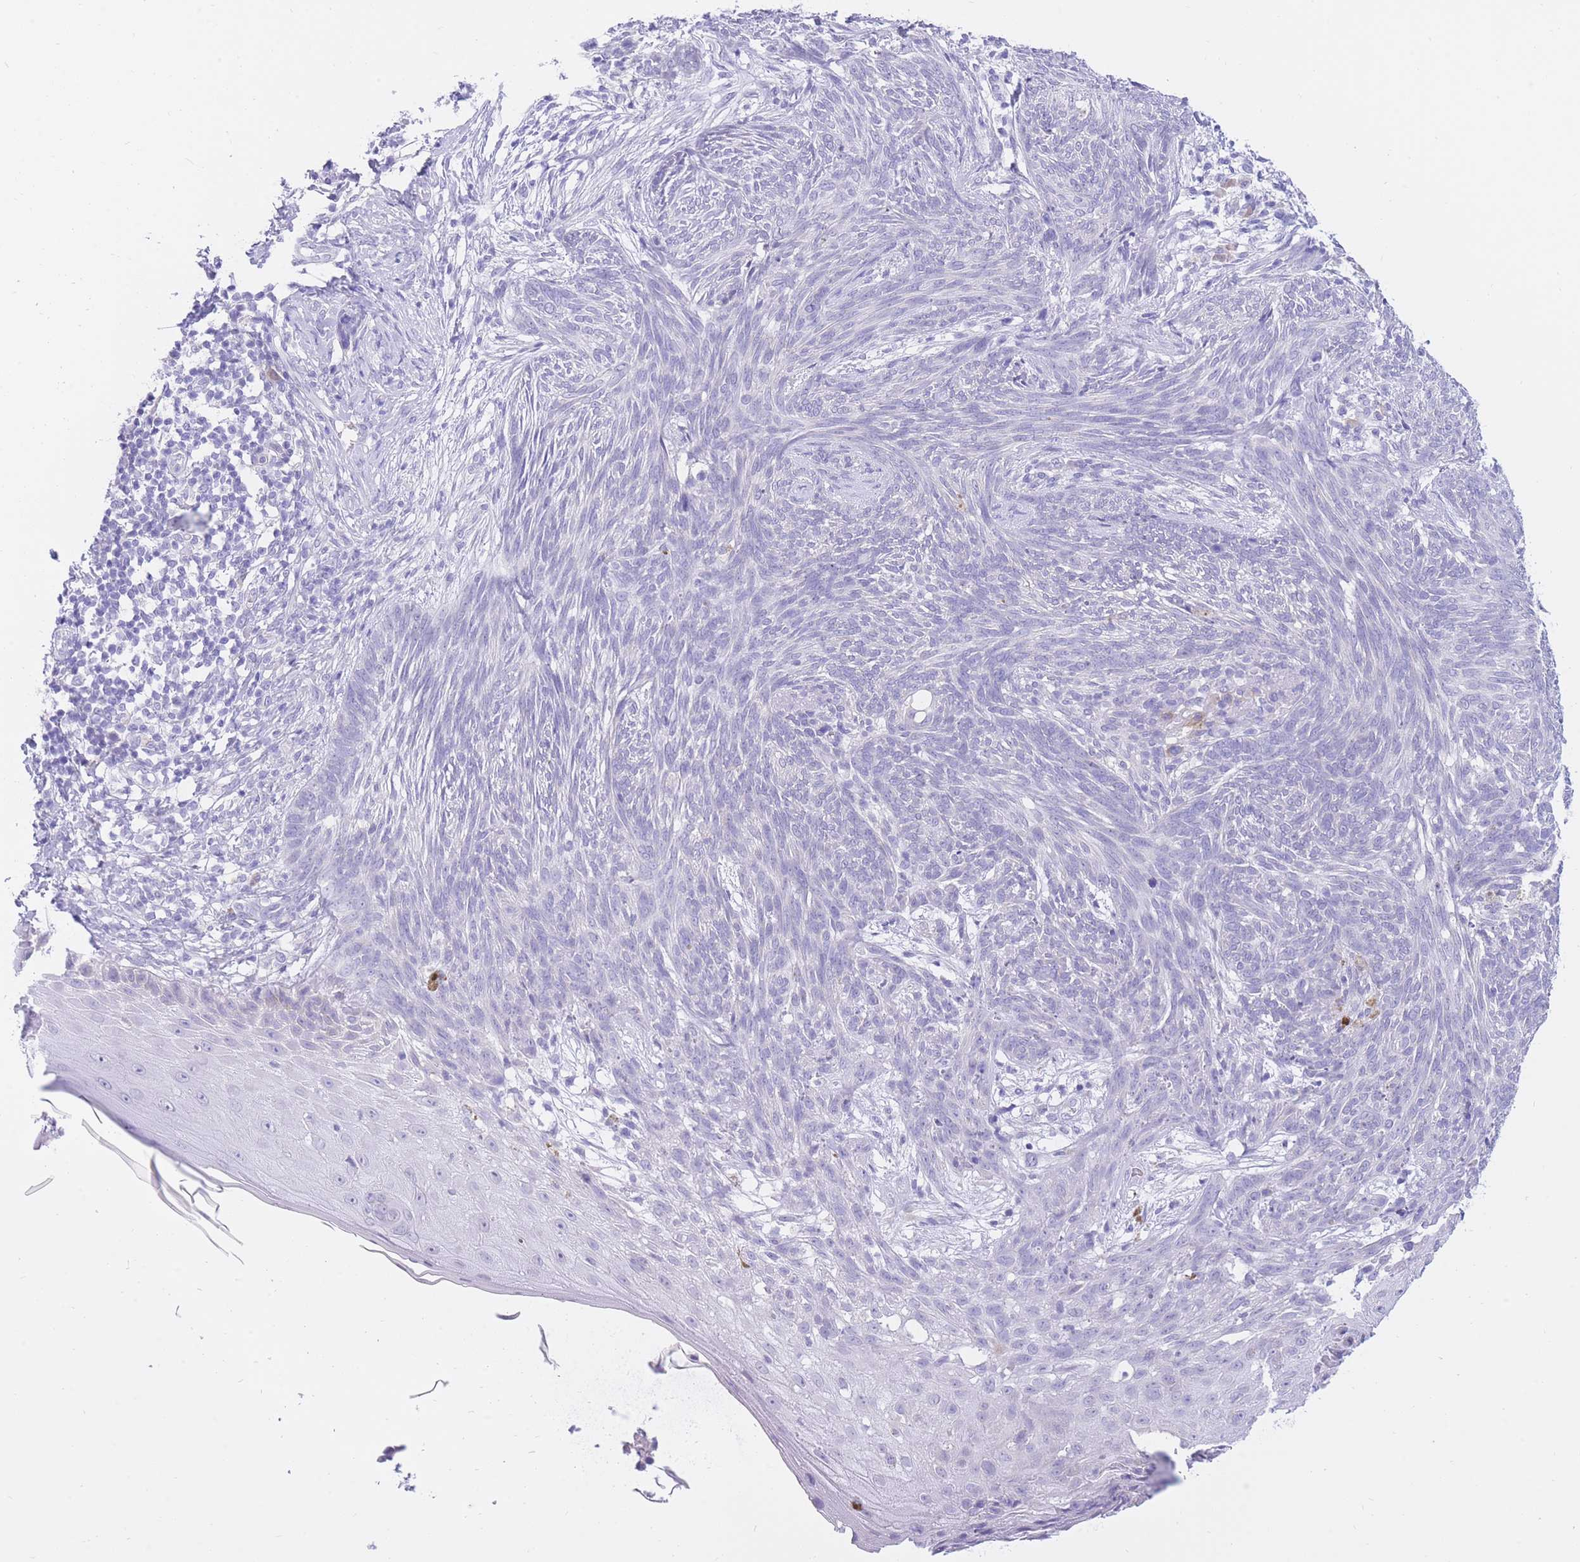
{"staining": {"intensity": "negative", "quantity": "none", "location": "none"}, "tissue": "skin cancer", "cell_type": "Tumor cells", "image_type": "cancer", "snomed": [{"axis": "morphology", "description": "Basal cell carcinoma"}, {"axis": "topography", "description": "Skin"}], "caption": "This image is of basal cell carcinoma (skin) stained with immunohistochemistry (IHC) to label a protein in brown with the nuclei are counter-stained blue. There is no positivity in tumor cells.", "gene": "SSUH2", "patient": {"sex": "male", "age": 73}}